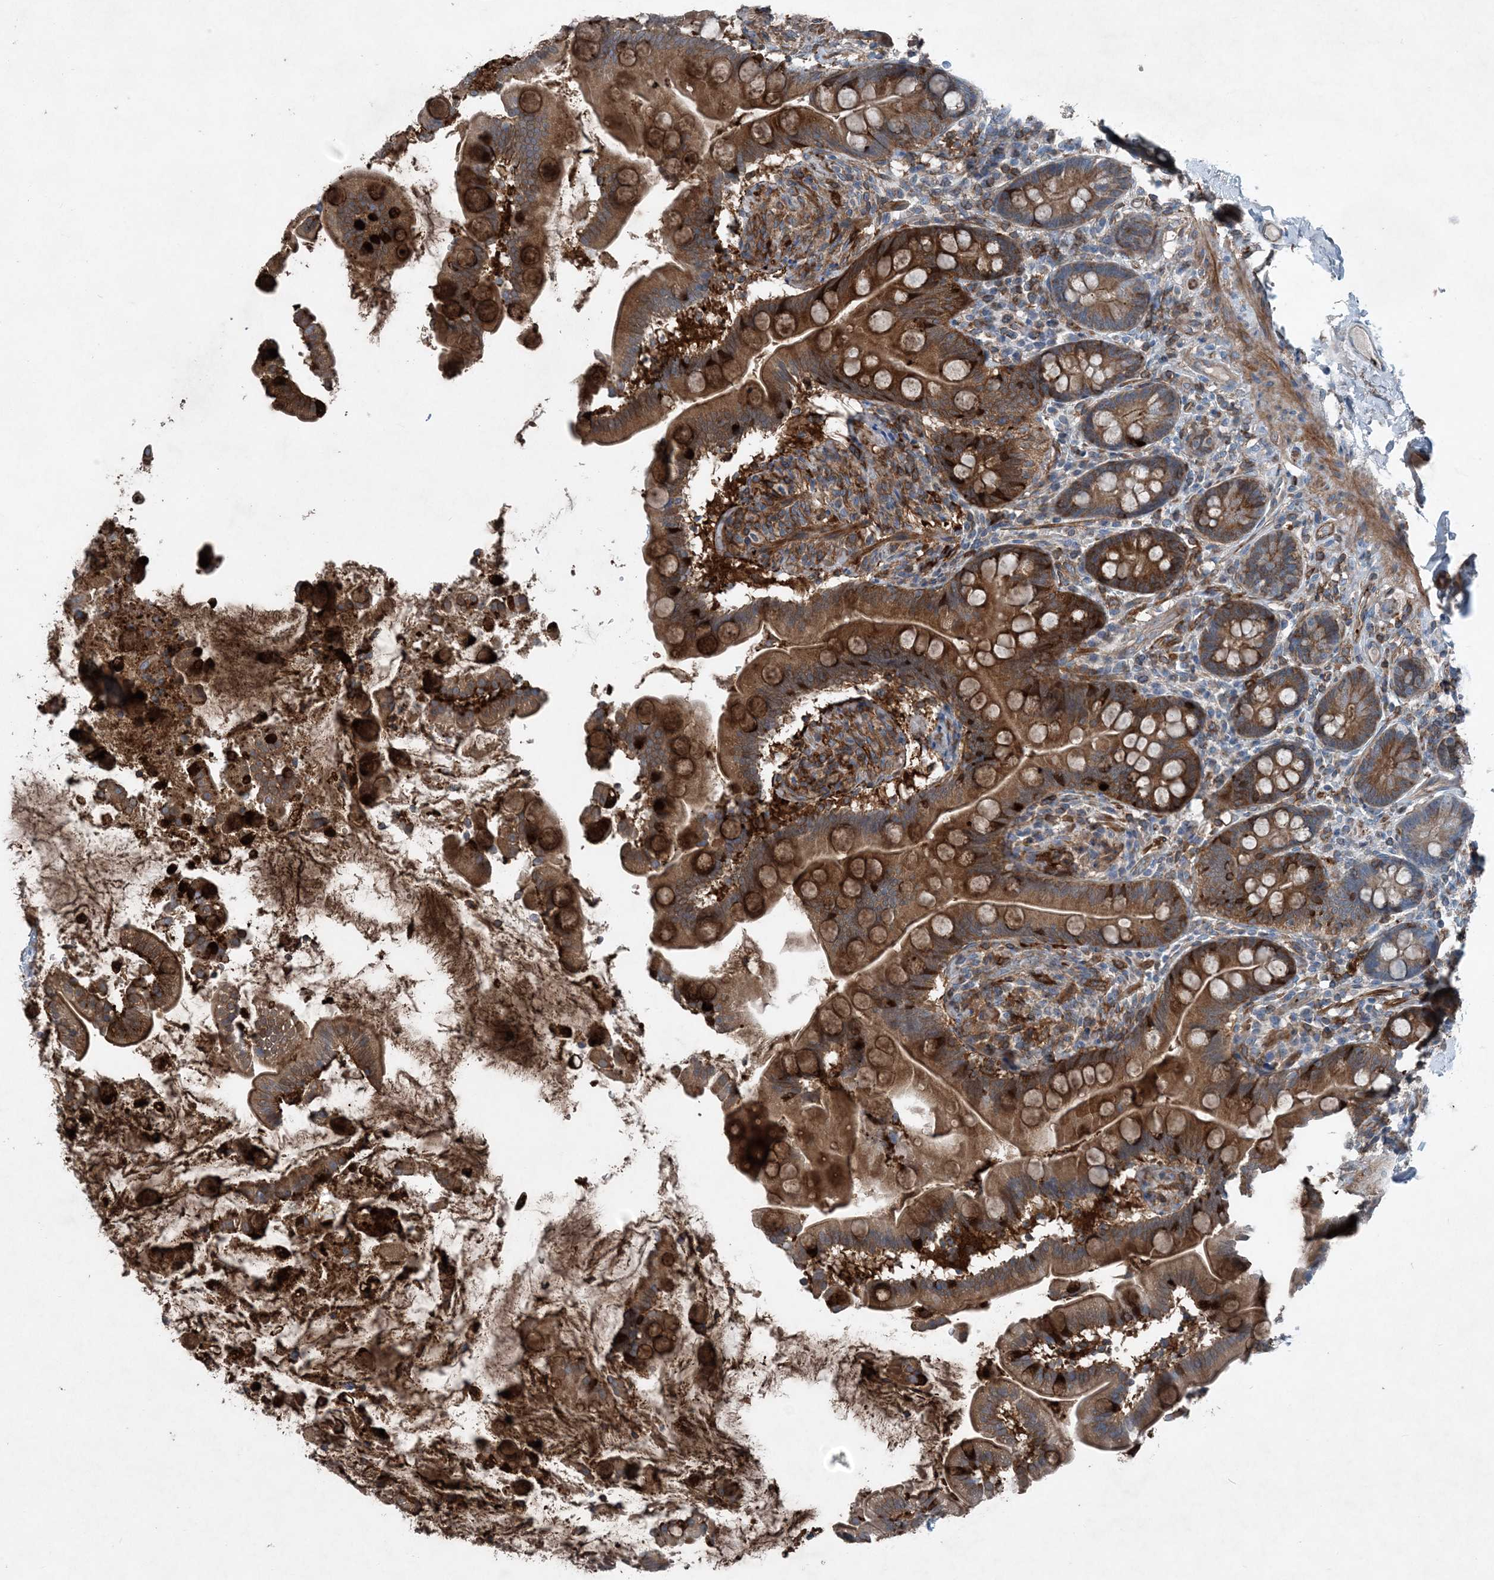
{"staining": {"intensity": "strong", "quantity": ">75%", "location": "cytoplasmic/membranous"}, "tissue": "small intestine", "cell_type": "Glandular cells", "image_type": "normal", "snomed": [{"axis": "morphology", "description": "Normal tissue, NOS"}, {"axis": "topography", "description": "Small intestine"}], "caption": "Unremarkable small intestine shows strong cytoplasmic/membranous staining in approximately >75% of glandular cells The protein is shown in brown color, while the nuclei are stained blue..", "gene": "DGUOK", "patient": {"sex": "female", "age": 64}}